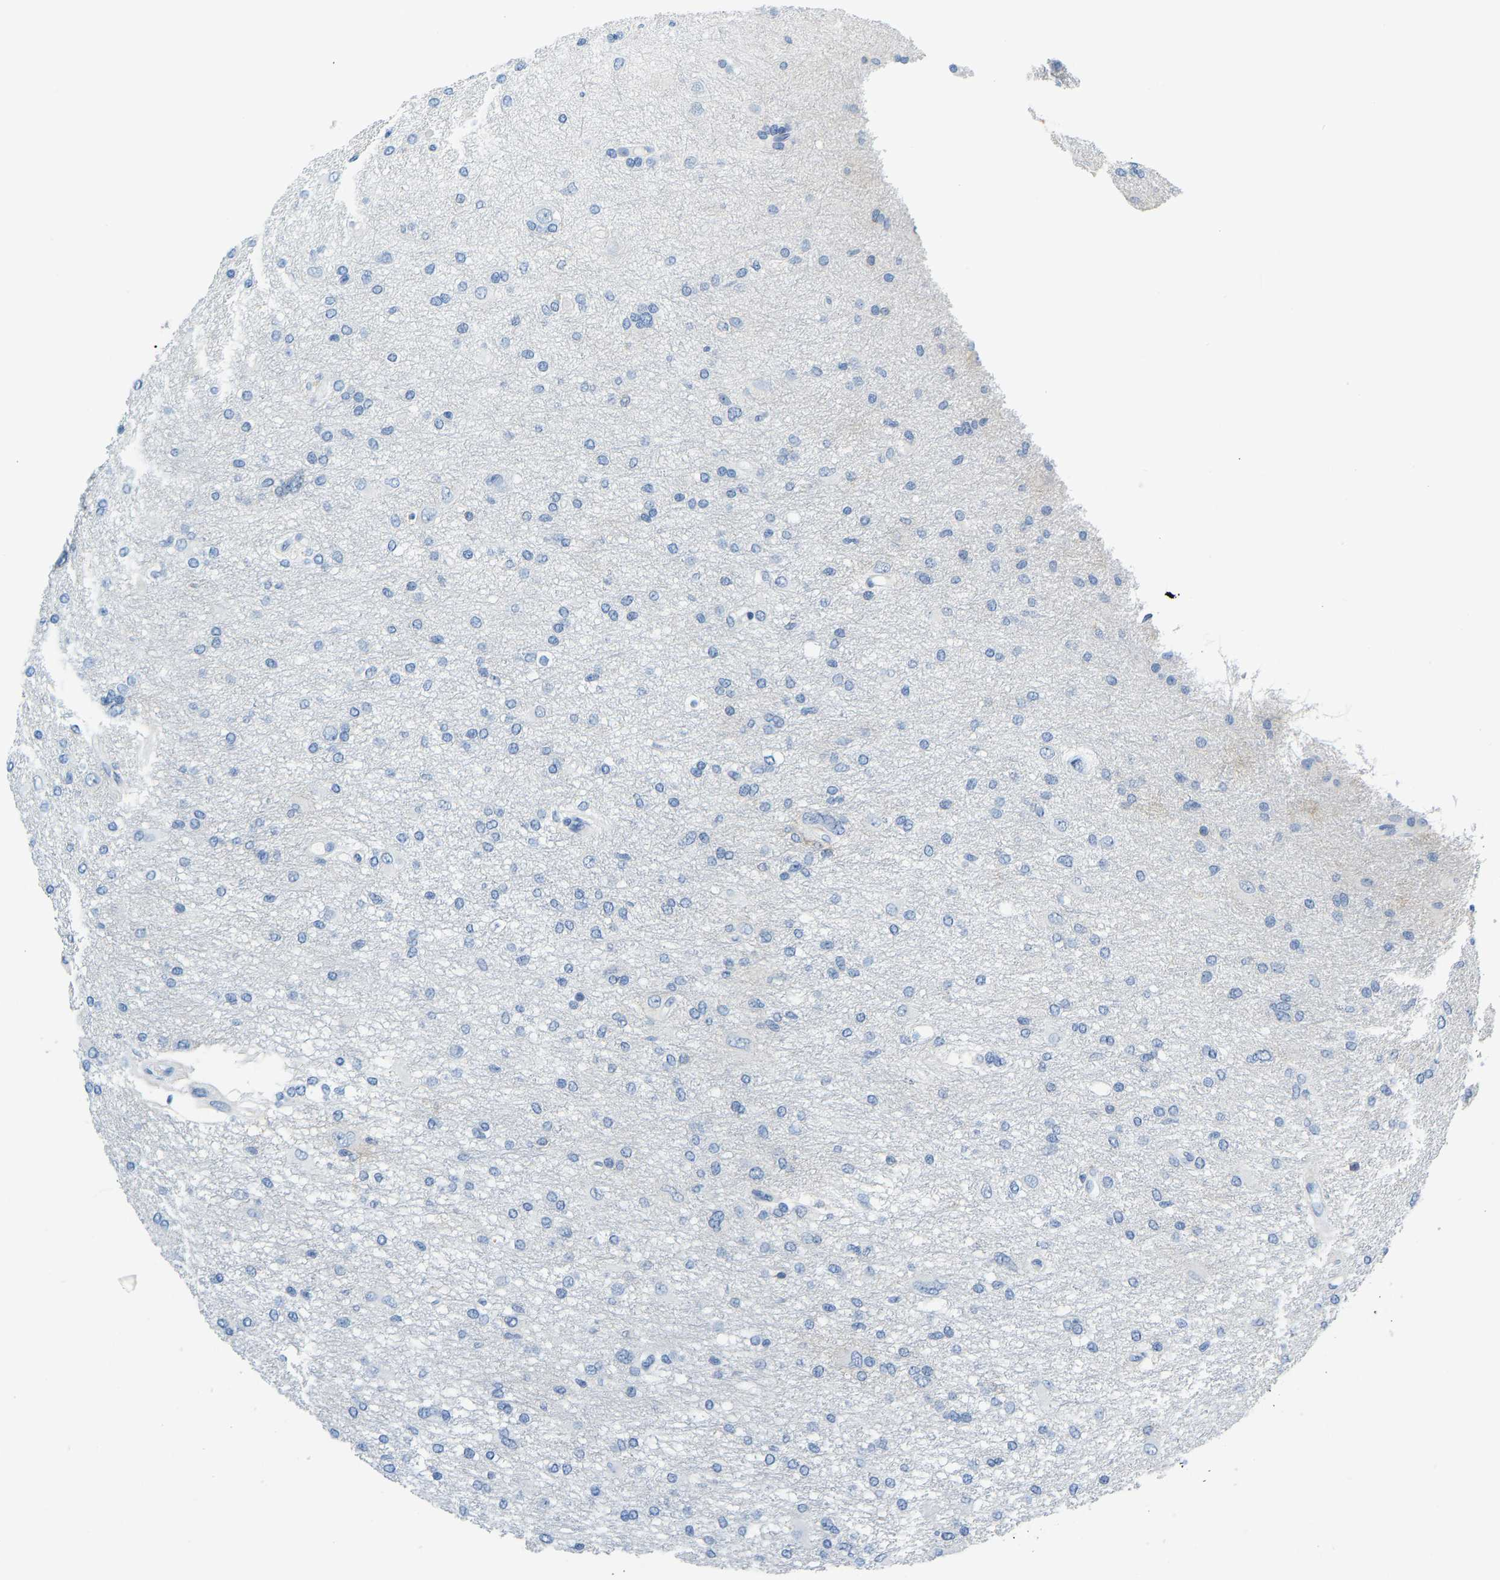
{"staining": {"intensity": "negative", "quantity": "none", "location": "none"}, "tissue": "glioma", "cell_type": "Tumor cells", "image_type": "cancer", "snomed": [{"axis": "morphology", "description": "Glioma, malignant, High grade"}, {"axis": "topography", "description": "Brain"}], "caption": "This is an immunohistochemistry histopathology image of human malignant high-grade glioma. There is no staining in tumor cells.", "gene": "SERPINB3", "patient": {"sex": "female", "age": 59}}